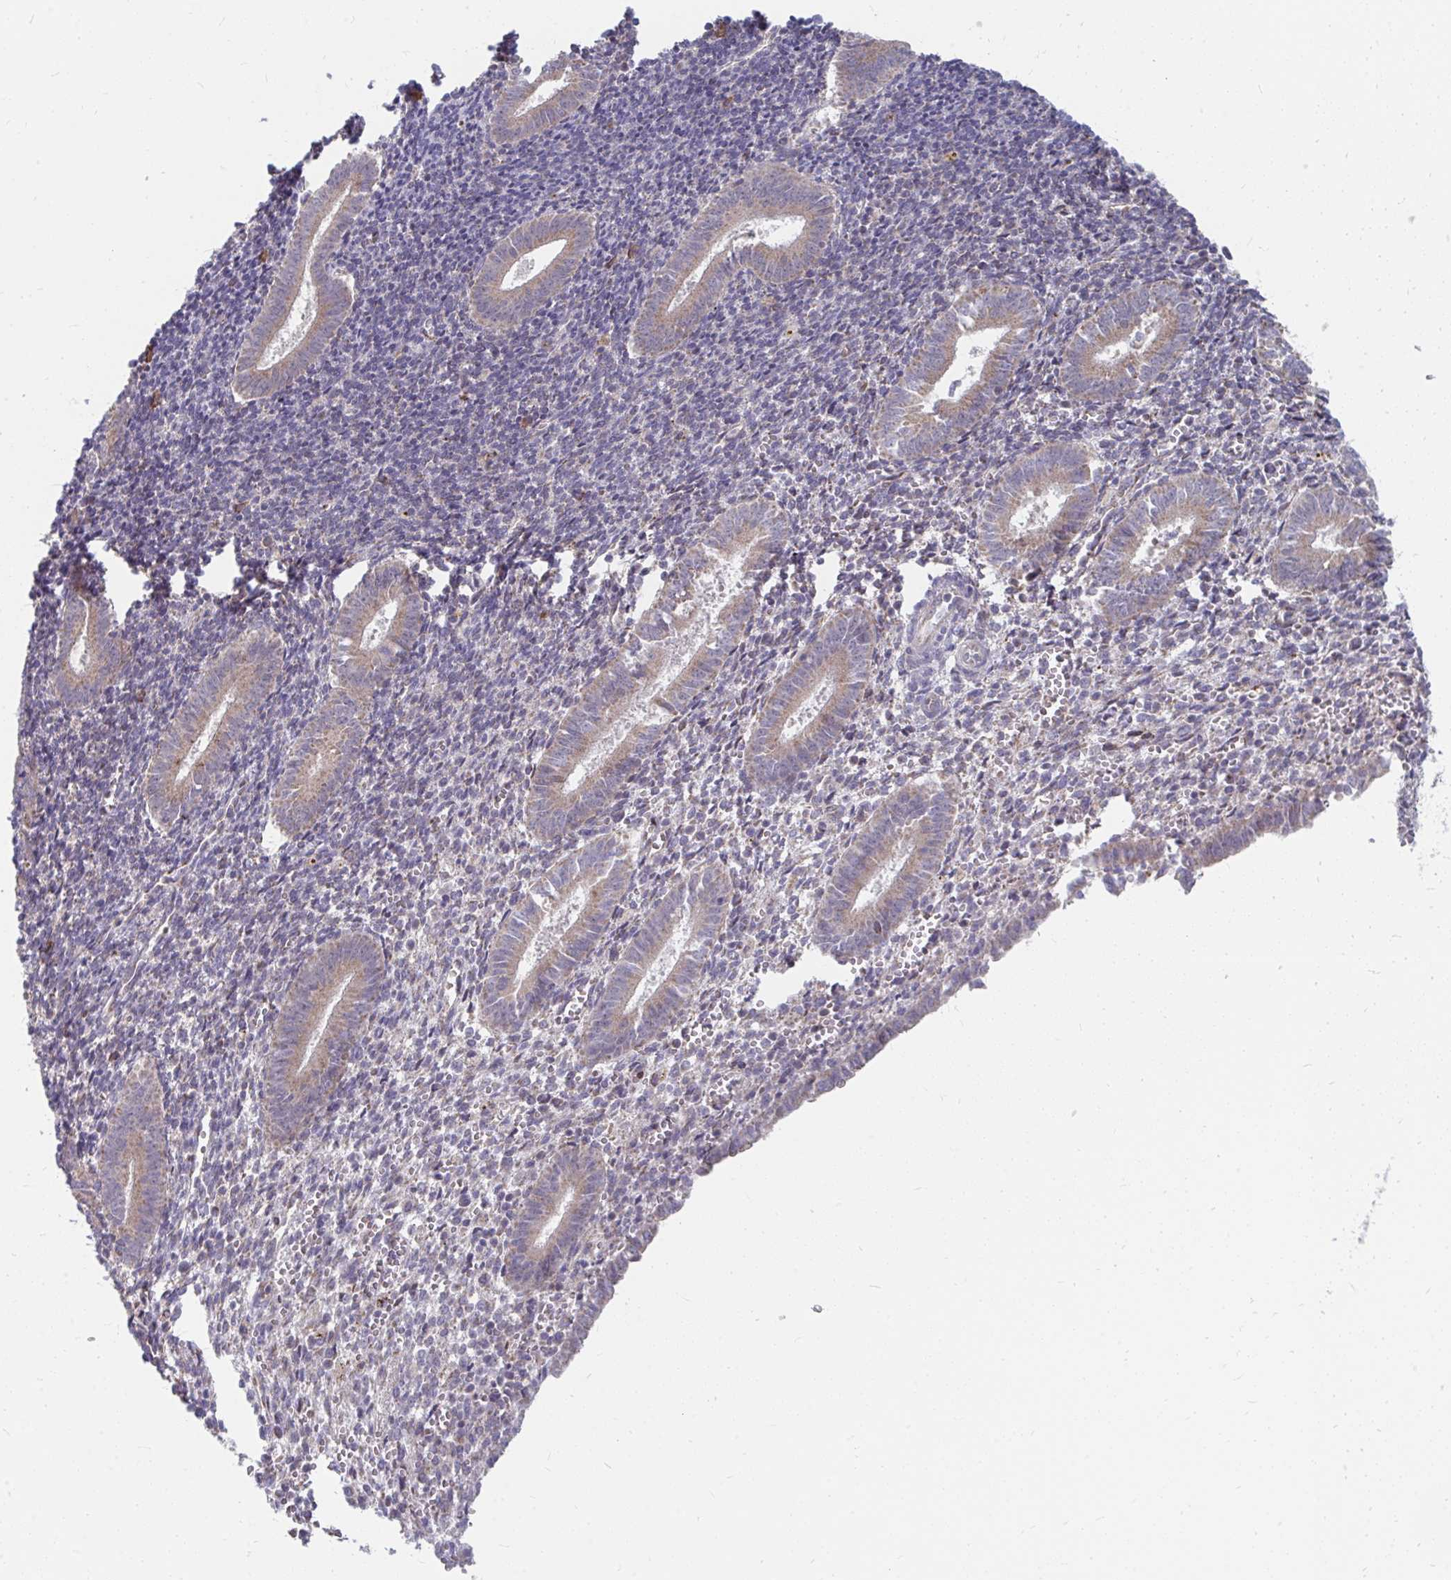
{"staining": {"intensity": "weak", "quantity": "<25%", "location": "cytoplasmic/membranous"}, "tissue": "endometrium", "cell_type": "Cells in endometrial stroma", "image_type": "normal", "snomed": [{"axis": "morphology", "description": "Normal tissue, NOS"}, {"axis": "topography", "description": "Endometrium"}], "caption": "Human endometrium stained for a protein using IHC demonstrates no positivity in cells in endometrial stroma.", "gene": "PABIR3", "patient": {"sex": "female", "age": 25}}